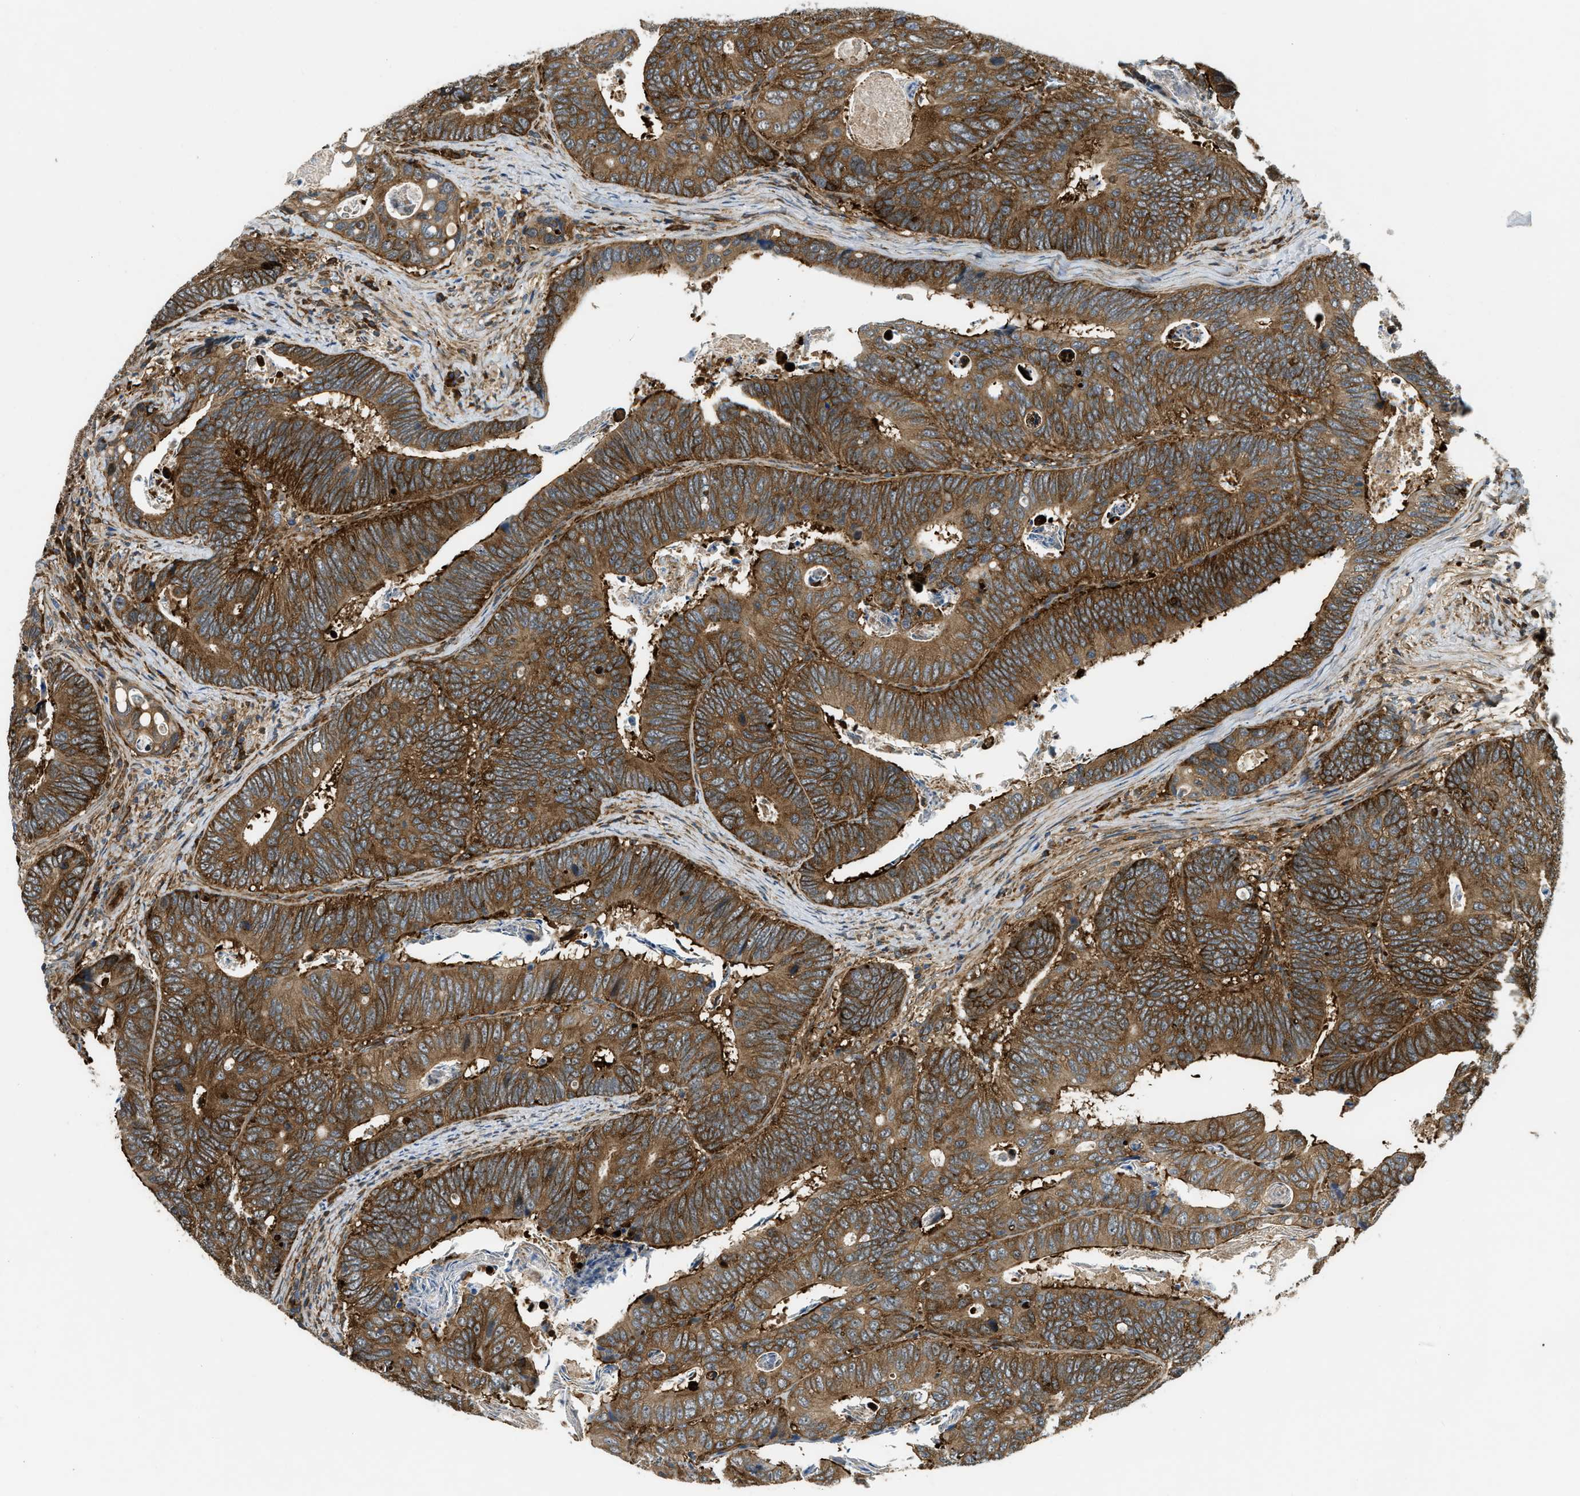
{"staining": {"intensity": "moderate", "quantity": ">75%", "location": "cytoplasmic/membranous"}, "tissue": "colorectal cancer", "cell_type": "Tumor cells", "image_type": "cancer", "snomed": [{"axis": "morphology", "description": "Inflammation, NOS"}, {"axis": "morphology", "description": "Adenocarcinoma, NOS"}, {"axis": "topography", "description": "Colon"}], "caption": "Immunohistochemistry of human colorectal cancer shows medium levels of moderate cytoplasmic/membranous positivity in approximately >75% of tumor cells. (DAB = brown stain, brightfield microscopy at high magnification).", "gene": "RASGRF2", "patient": {"sex": "male", "age": 72}}